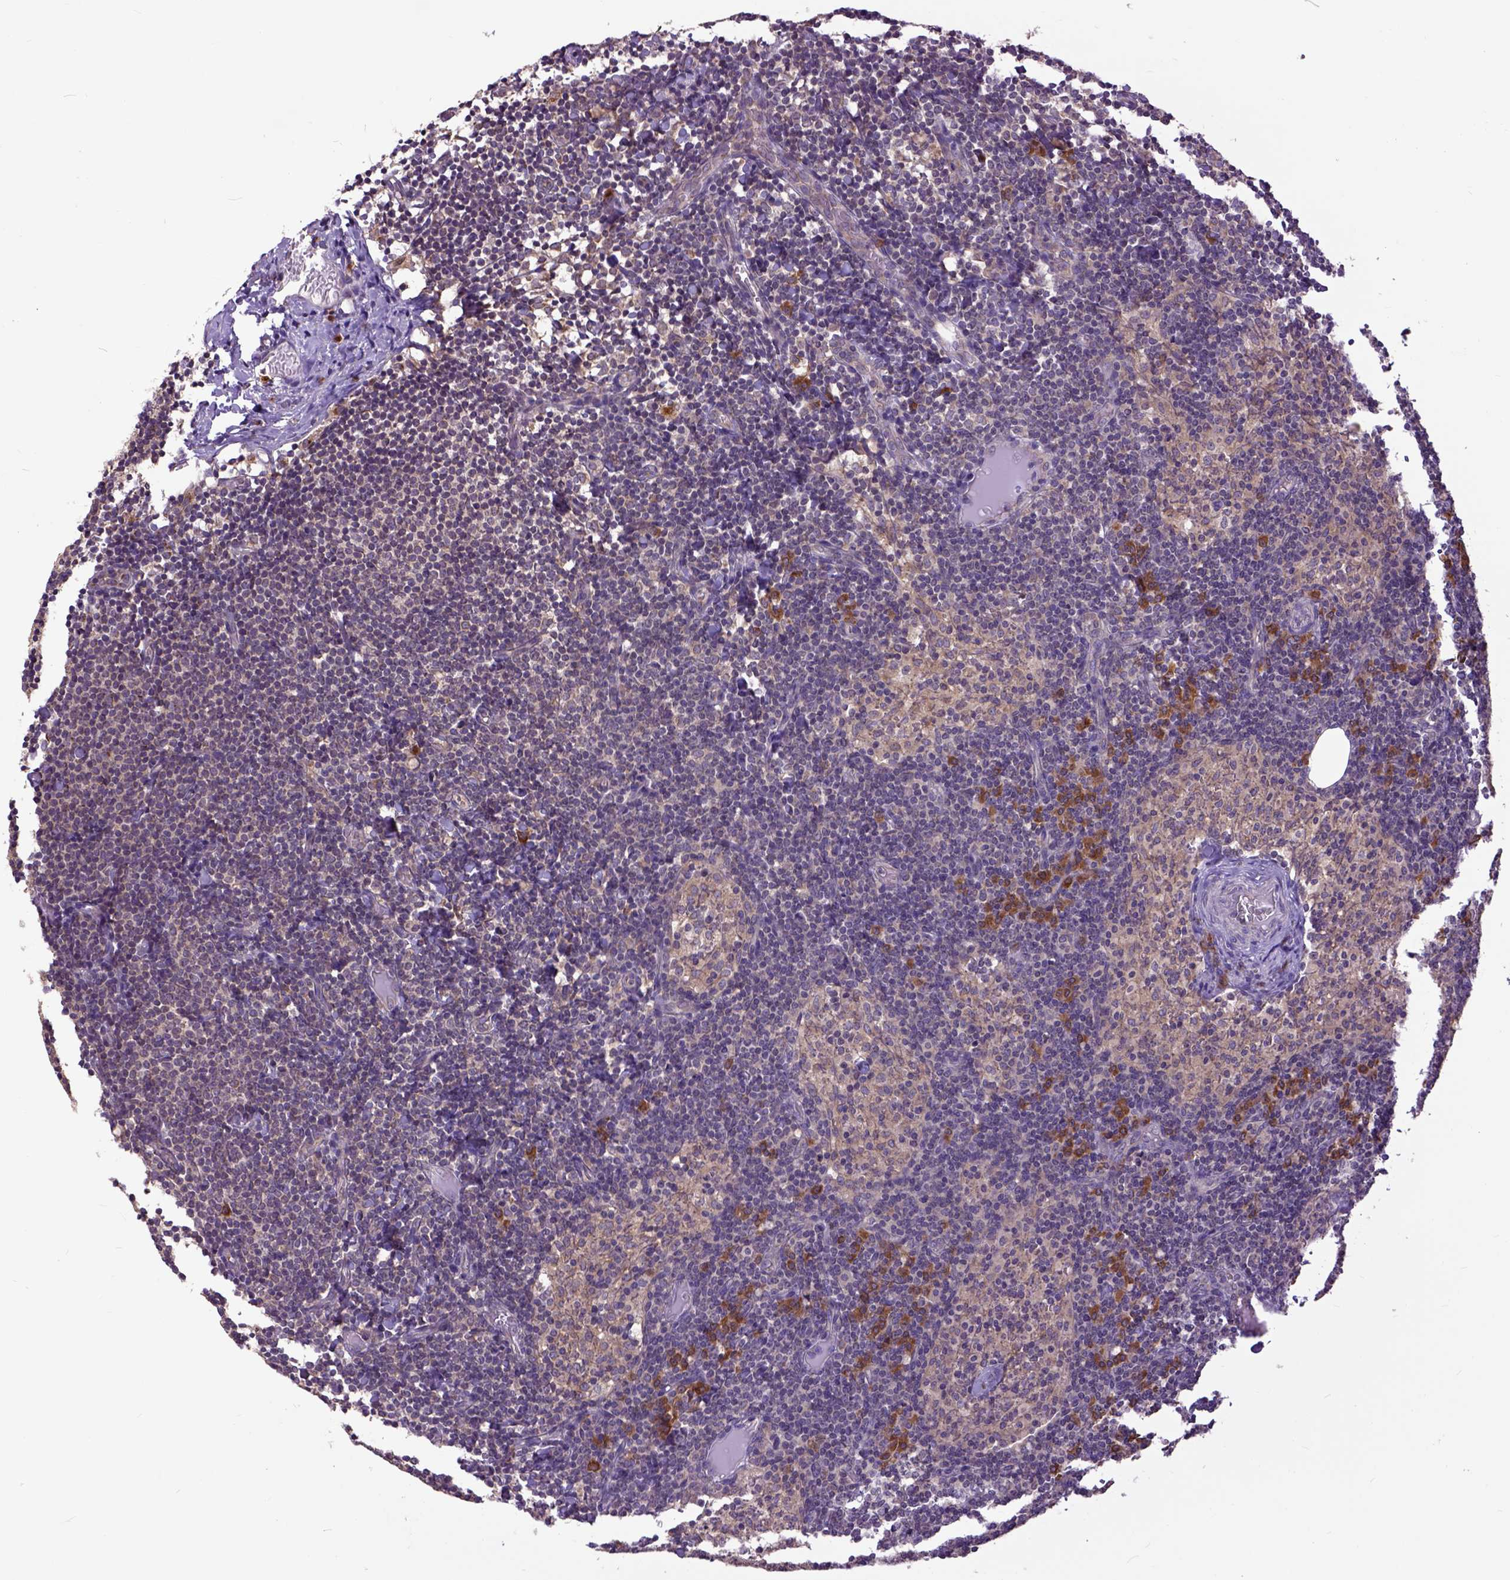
{"staining": {"intensity": "weak", "quantity": "25%-75%", "location": "cytoplasmic/membranous"}, "tissue": "lymph node", "cell_type": "Germinal center cells", "image_type": "normal", "snomed": [{"axis": "morphology", "description": "Normal tissue, NOS"}, {"axis": "topography", "description": "Lymph node"}], "caption": "This image exhibits IHC staining of benign human lymph node, with low weak cytoplasmic/membranous staining in about 25%-75% of germinal center cells.", "gene": "ARL1", "patient": {"sex": "female", "age": 41}}